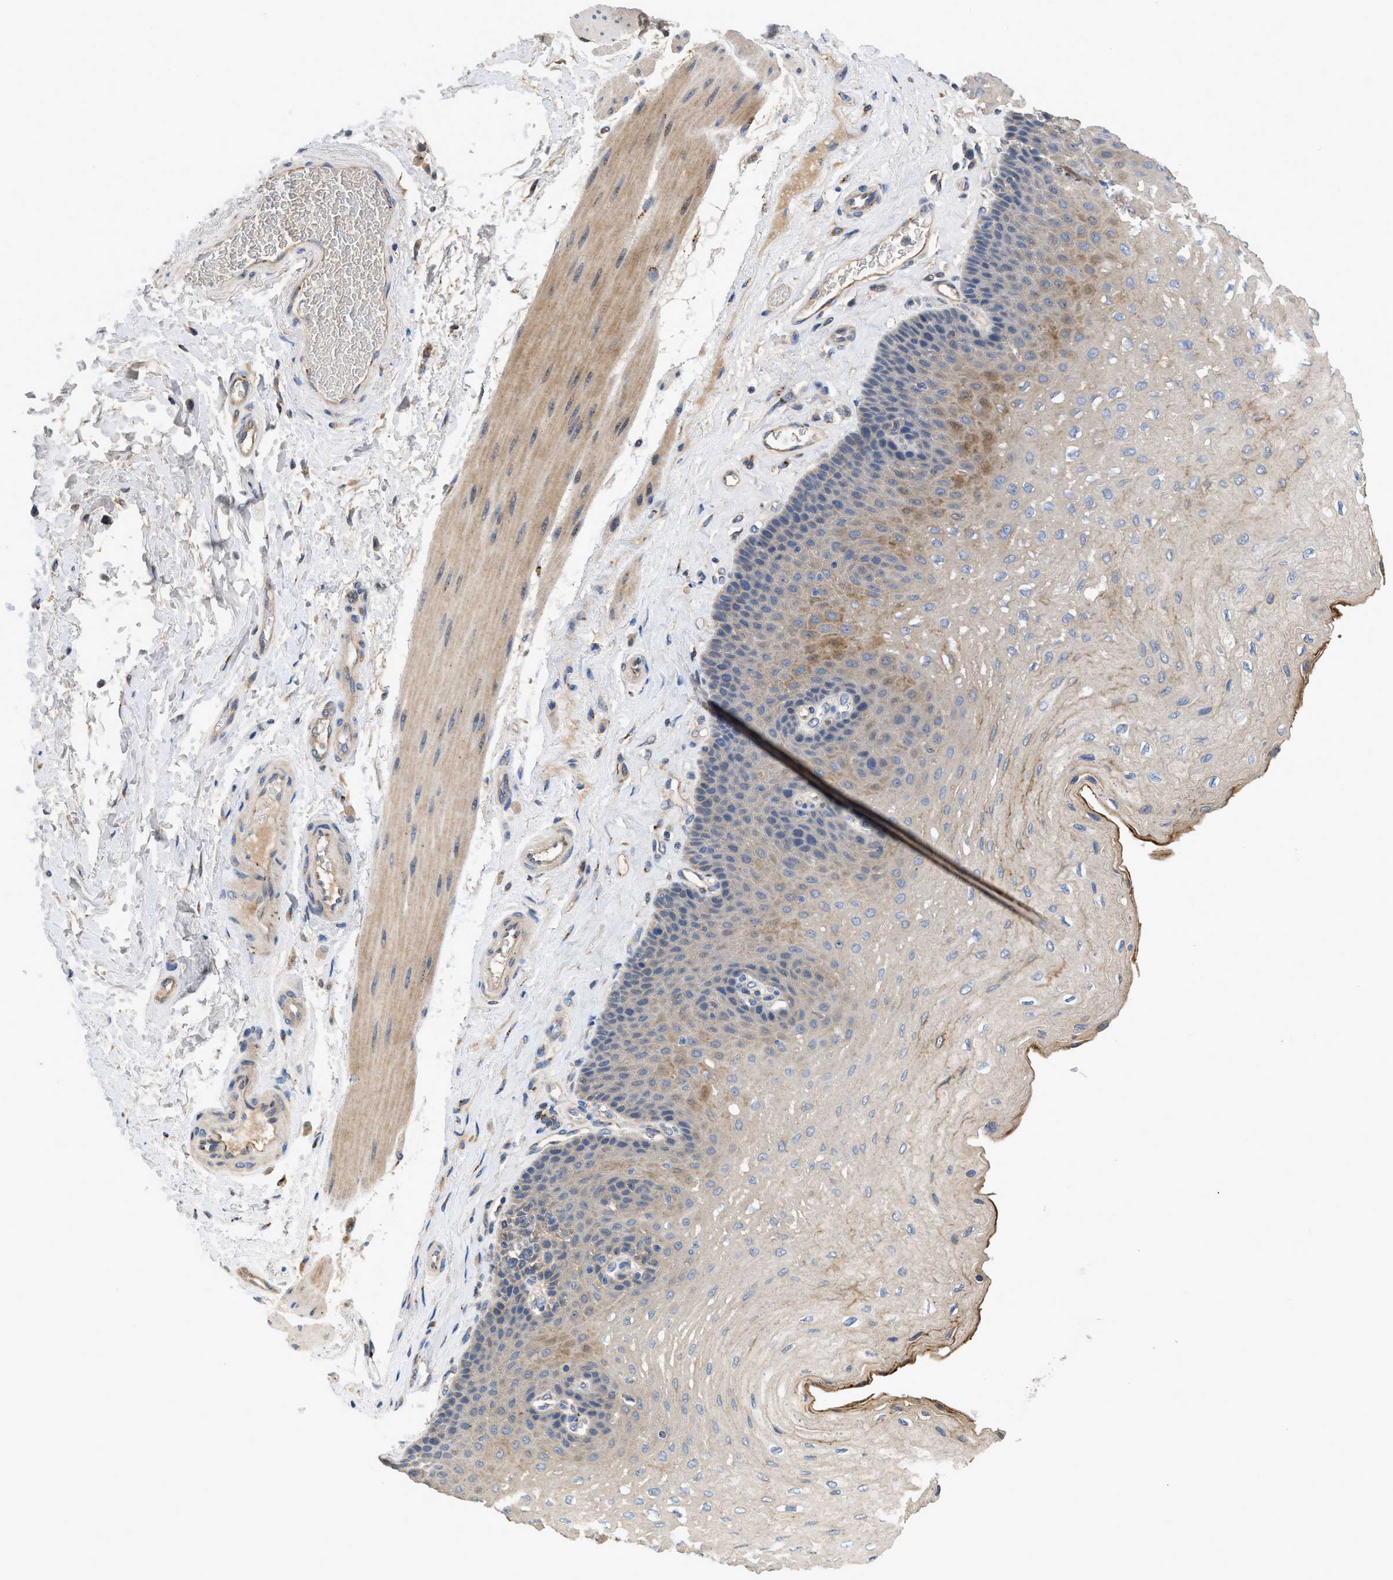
{"staining": {"intensity": "moderate", "quantity": "25%-75%", "location": "cytoplasmic/membranous"}, "tissue": "esophagus", "cell_type": "Squamous epithelial cells", "image_type": "normal", "snomed": [{"axis": "morphology", "description": "Normal tissue, NOS"}, {"axis": "topography", "description": "Esophagus"}], "caption": "DAB immunohistochemical staining of normal esophagus shows moderate cytoplasmic/membranous protein expression in about 25%-75% of squamous epithelial cells. (DAB IHC, brown staining for protein, blue staining for nuclei).", "gene": "SIK2", "patient": {"sex": "female", "age": 72}}